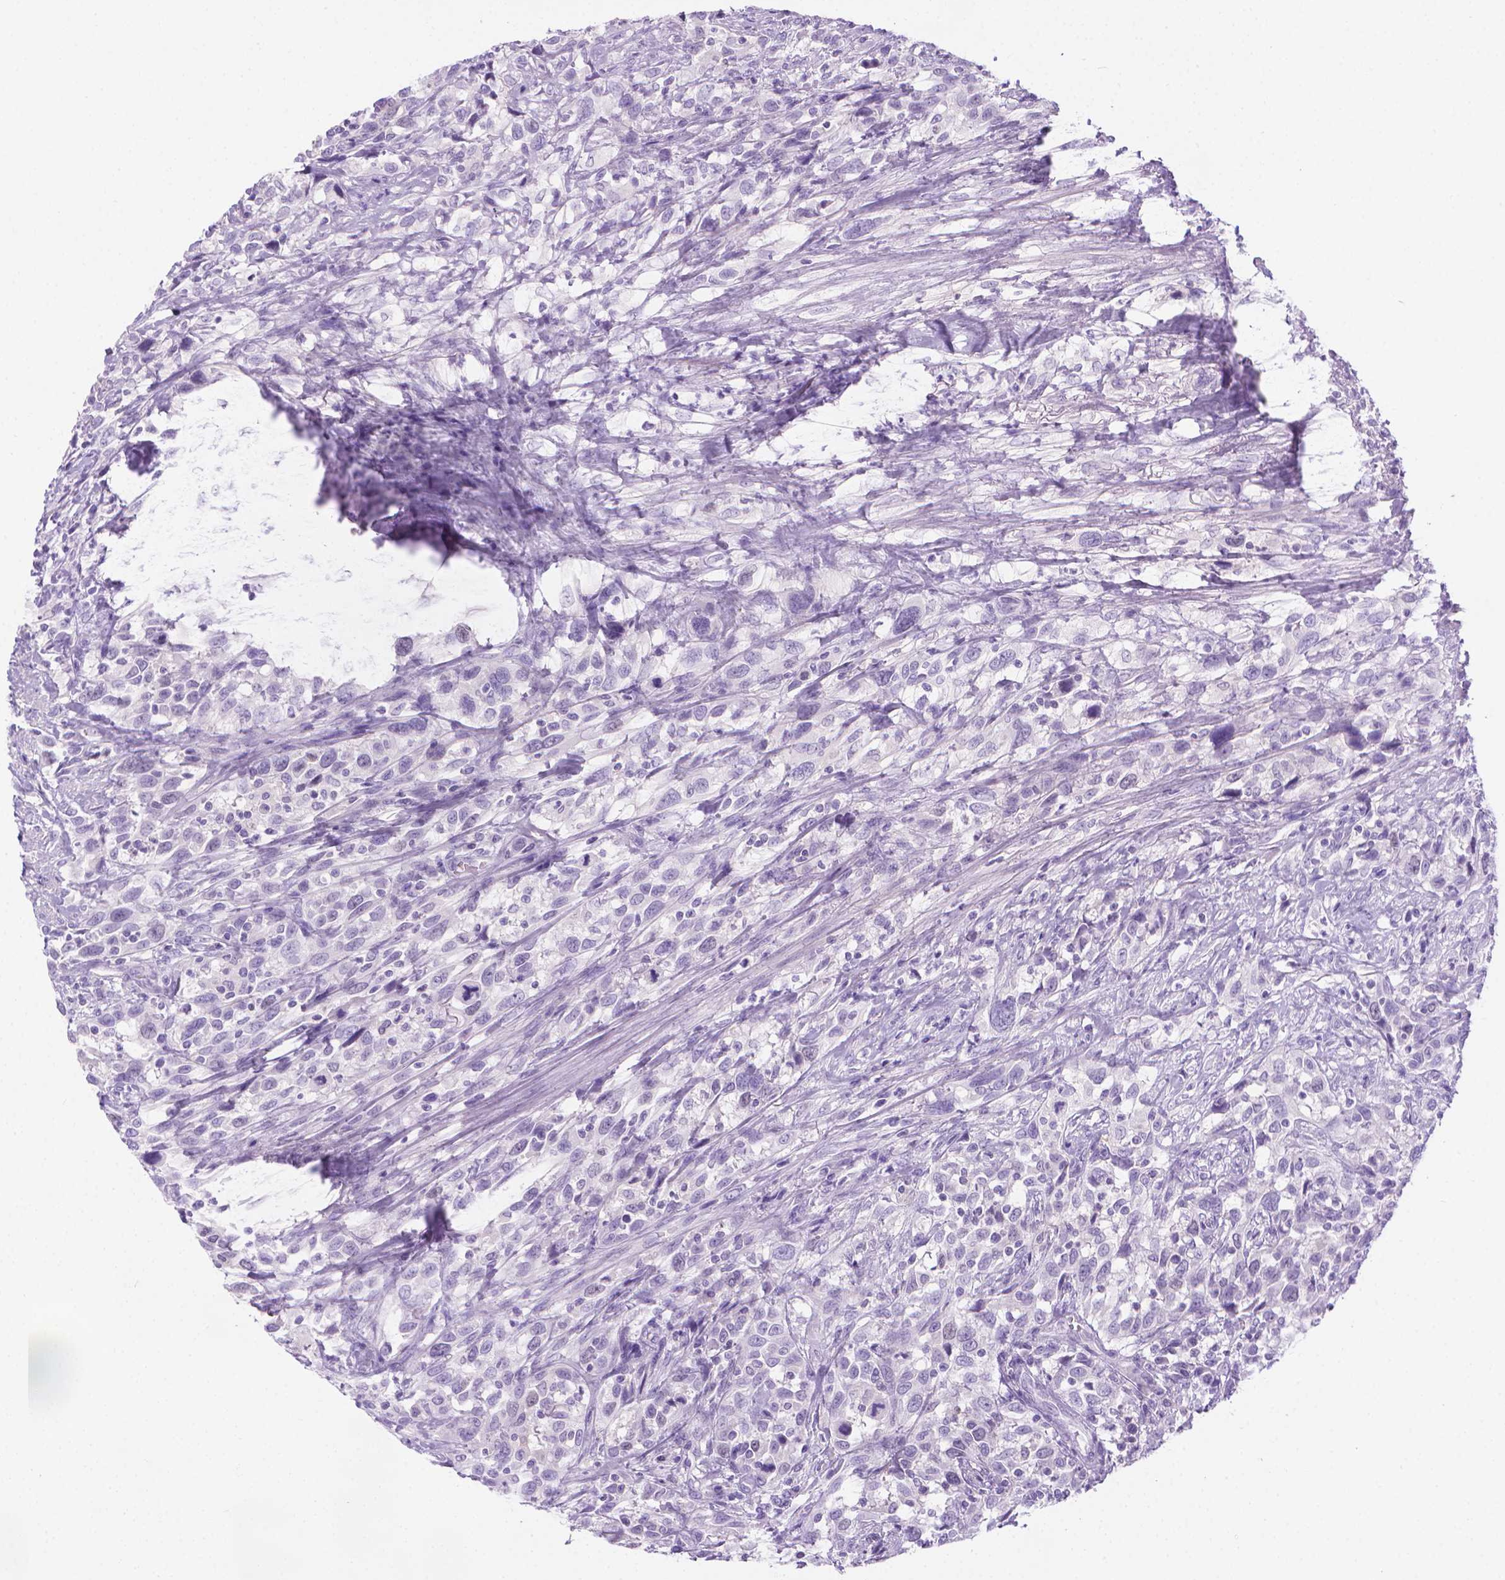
{"staining": {"intensity": "negative", "quantity": "none", "location": "none"}, "tissue": "urothelial cancer", "cell_type": "Tumor cells", "image_type": "cancer", "snomed": [{"axis": "morphology", "description": "Urothelial carcinoma, NOS"}, {"axis": "morphology", "description": "Urothelial carcinoma, High grade"}, {"axis": "topography", "description": "Urinary bladder"}], "caption": "This is a photomicrograph of immunohistochemistry staining of urothelial cancer, which shows no expression in tumor cells. The staining was performed using DAB to visualize the protein expression in brown, while the nuclei were stained in blue with hematoxylin (Magnification: 20x).", "gene": "SPAG6", "patient": {"sex": "female", "age": 64}}